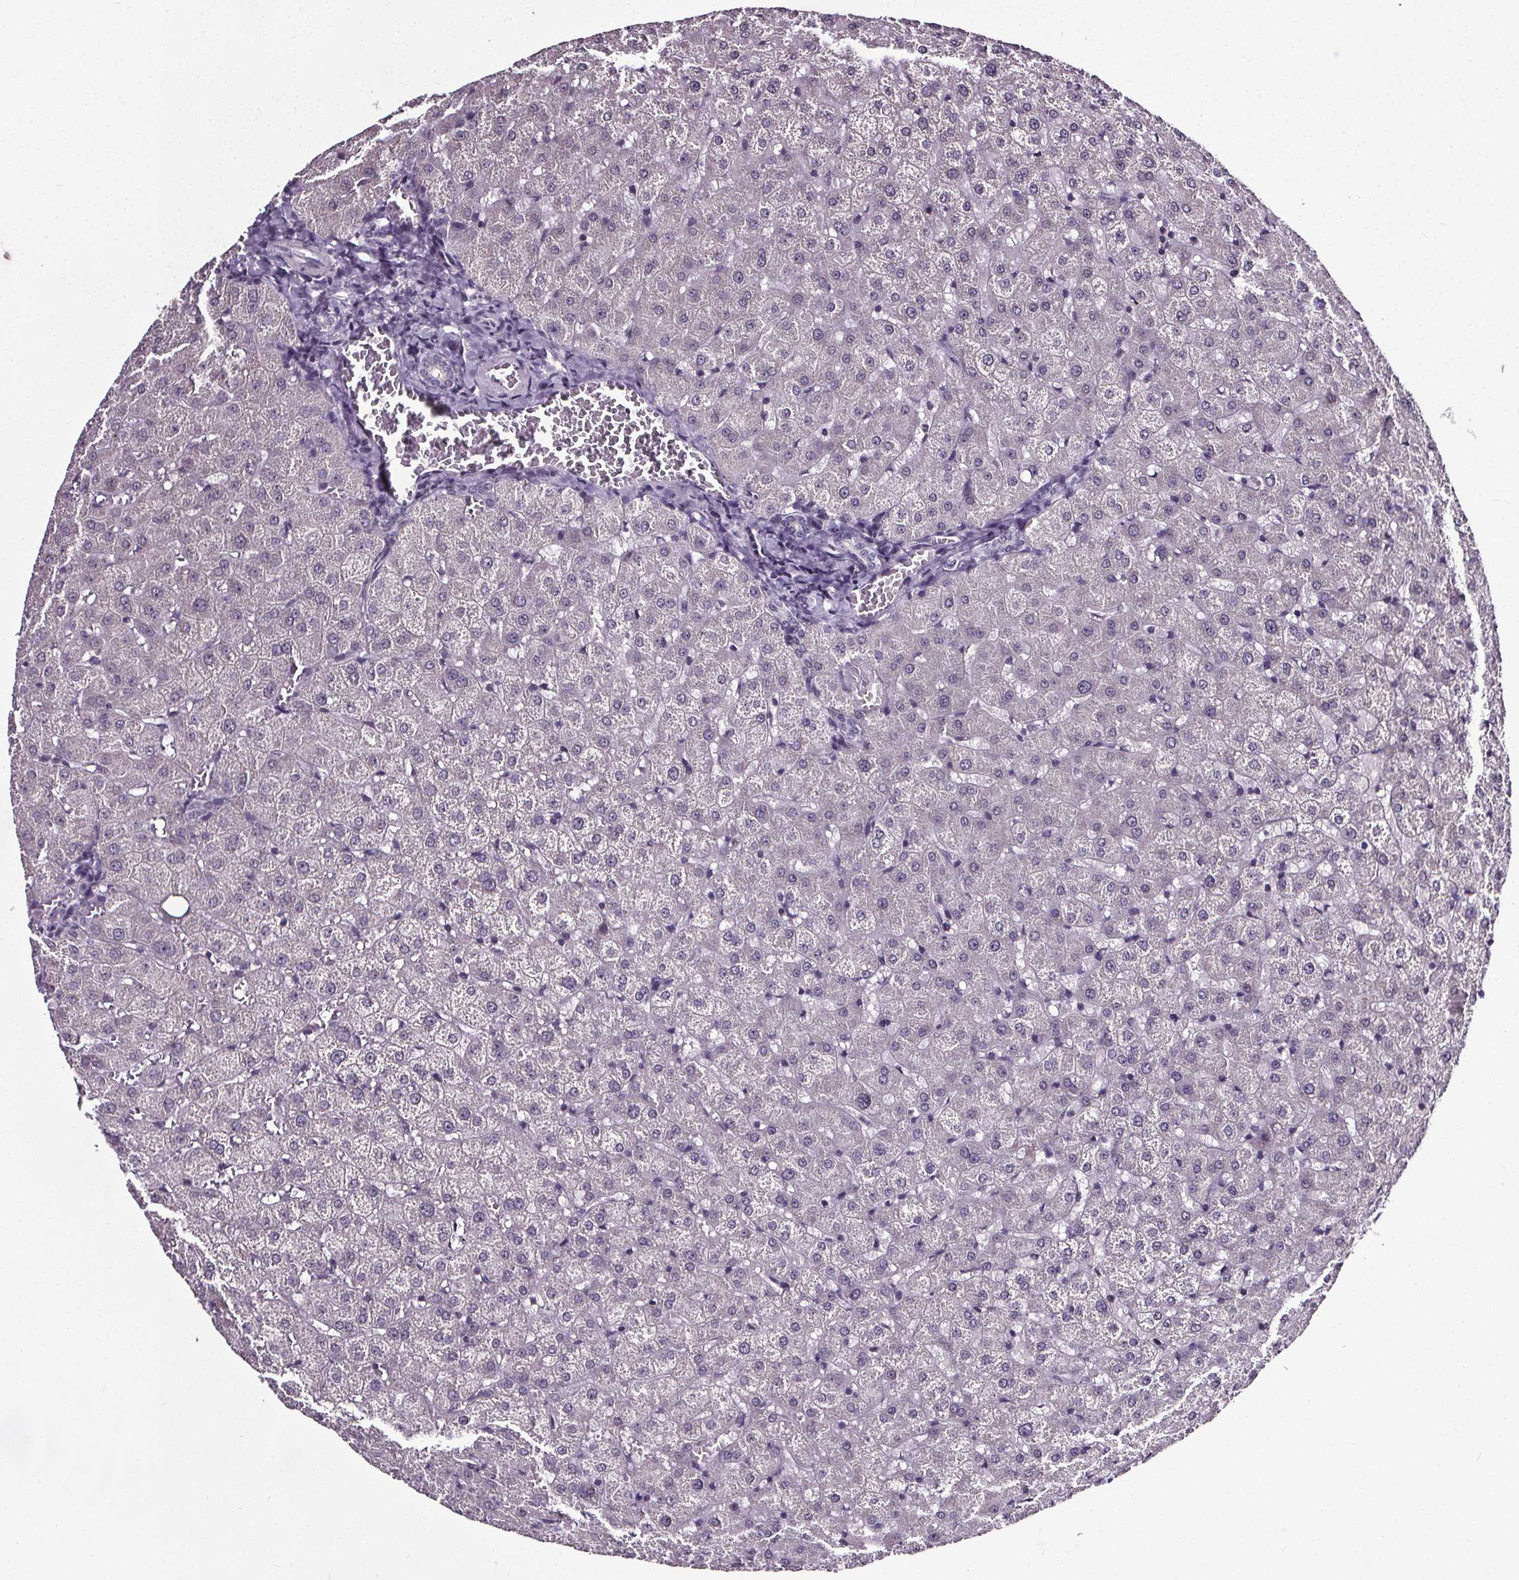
{"staining": {"intensity": "negative", "quantity": "none", "location": "none"}, "tissue": "liver", "cell_type": "Cholangiocytes", "image_type": "normal", "snomed": [{"axis": "morphology", "description": "Normal tissue, NOS"}, {"axis": "topography", "description": "Liver"}], "caption": "High power microscopy image of an IHC micrograph of benign liver, revealing no significant staining in cholangiocytes.", "gene": "NKX6", "patient": {"sex": "female", "age": 50}}